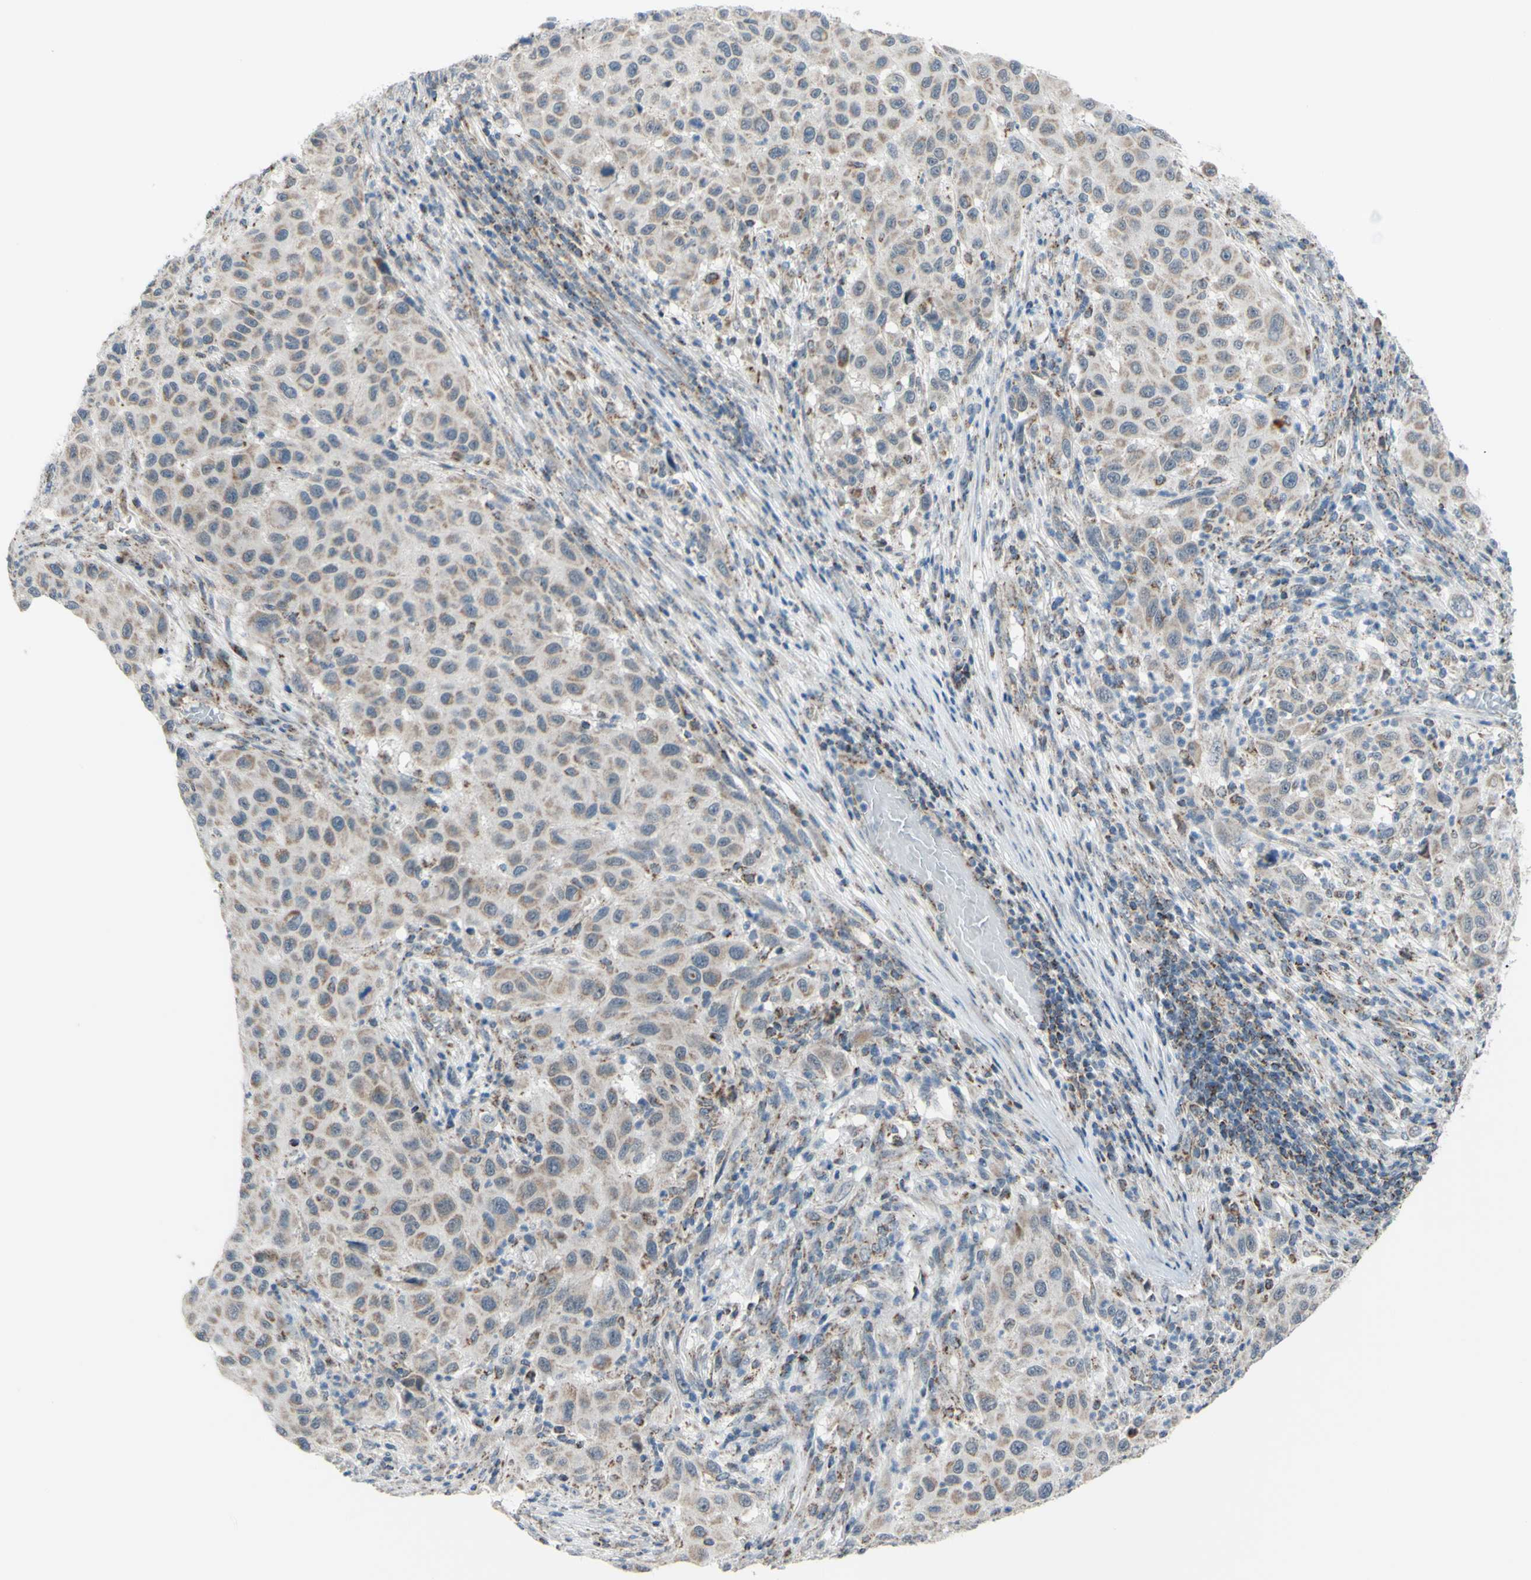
{"staining": {"intensity": "weak", "quantity": "25%-75%", "location": "cytoplasmic/membranous"}, "tissue": "melanoma", "cell_type": "Tumor cells", "image_type": "cancer", "snomed": [{"axis": "morphology", "description": "Malignant melanoma, Metastatic site"}, {"axis": "topography", "description": "Lymph node"}], "caption": "About 25%-75% of tumor cells in human malignant melanoma (metastatic site) reveal weak cytoplasmic/membranous protein positivity as visualized by brown immunohistochemical staining.", "gene": "GLT8D1", "patient": {"sex": "male", "age": 61}}